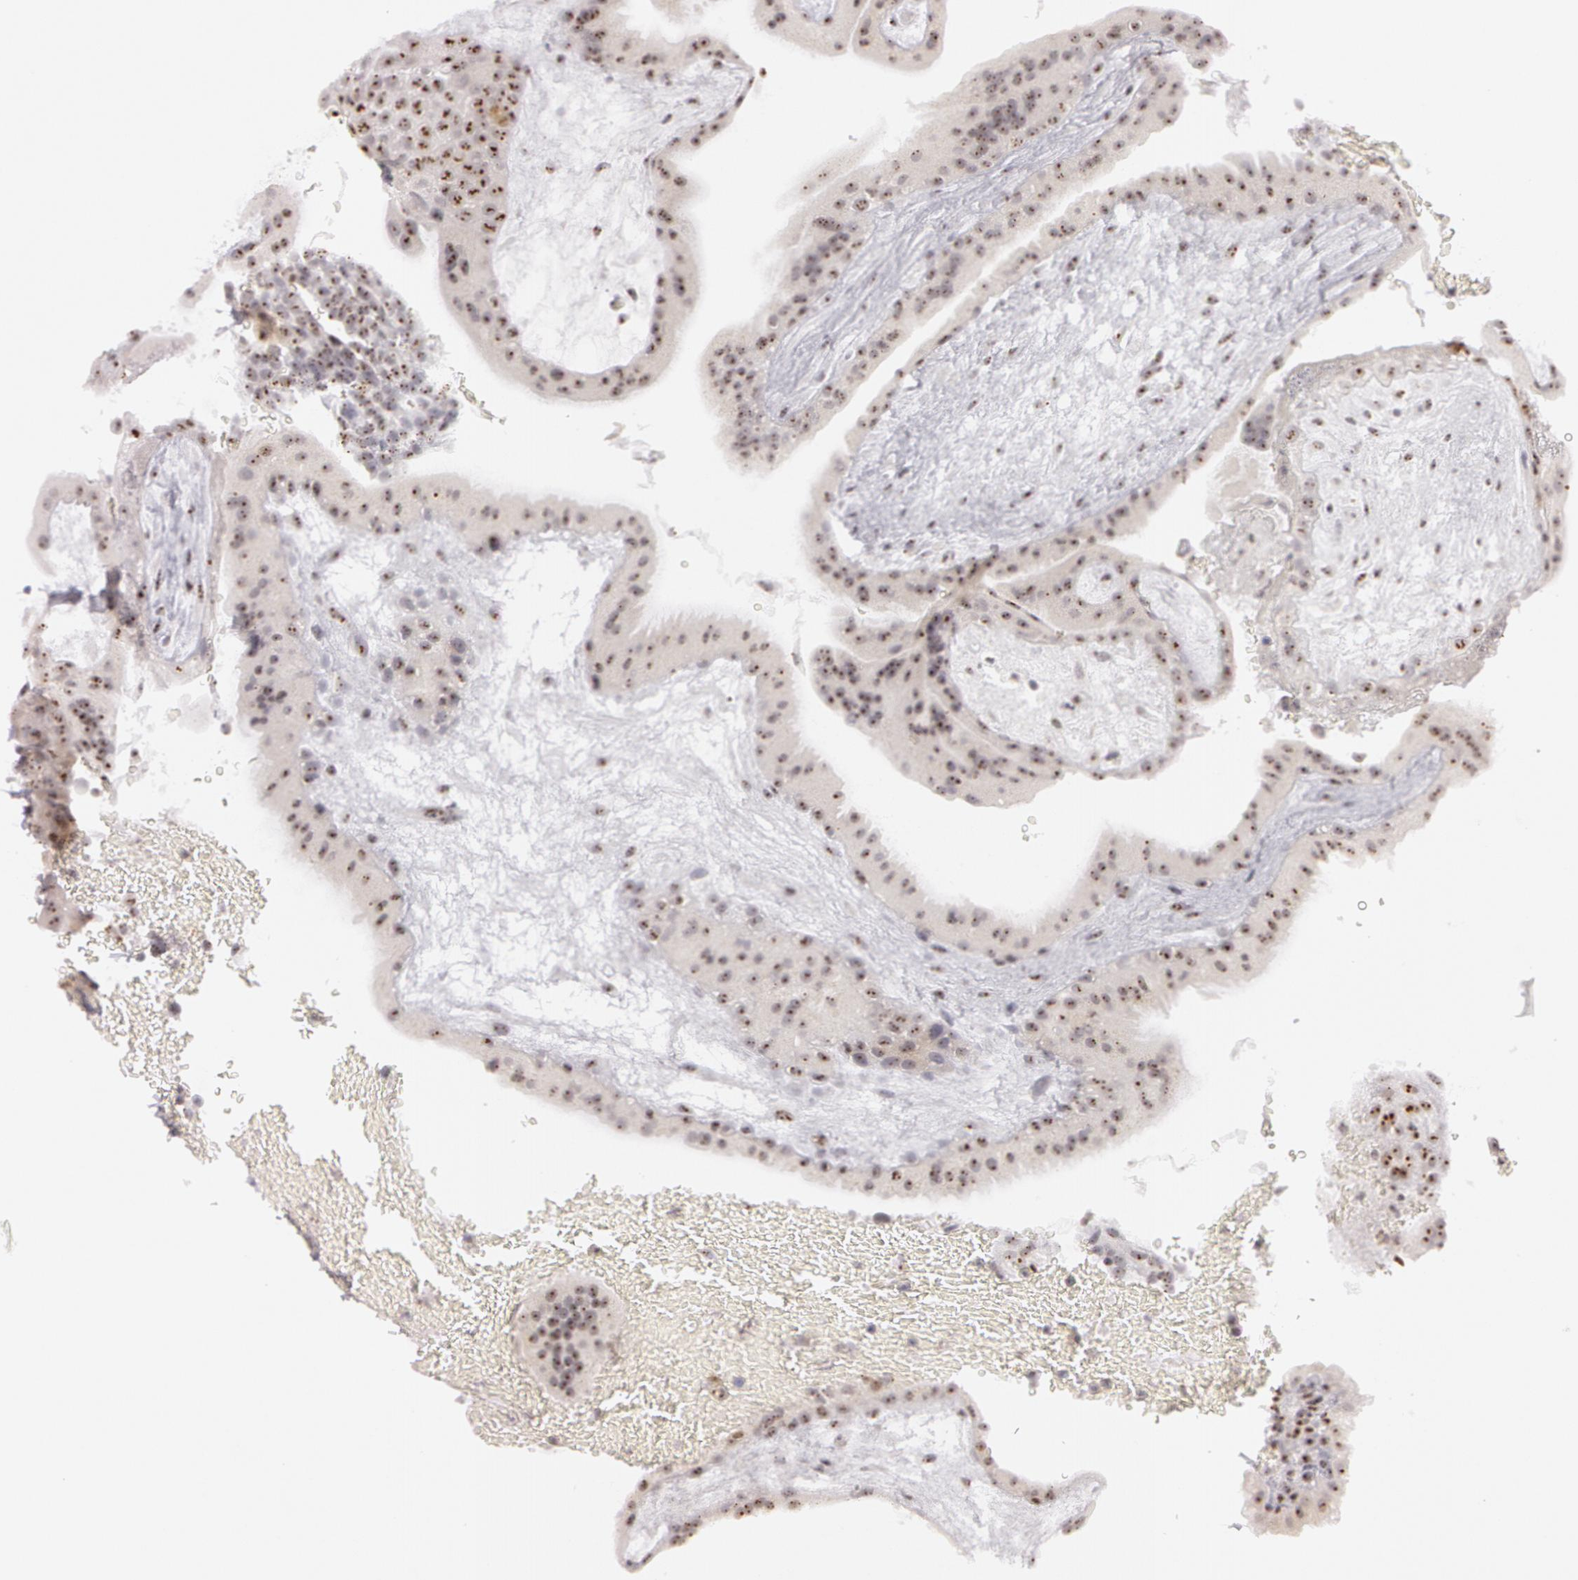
{"staining": {"intensity": "moderate", "quantity": ">75%", "location": "nuclear"}, "tissue": "placenta", "cell_type": "Trophoblastic cells", "image_type": "normal", "snomed": [{"axis": "morphology", "description": "Normal tissue, NOS"}, {"axis": "topography", "description": "Placenta"}], "caption": "A high-resolution image shows immunohistochemistry (IHC) staining of normal placenta, which displays moderate nuclear staining in approximately >75% of trophoblastic cells.", "gene": "FBL", "patient": {"sex": "female", "age": 19}}